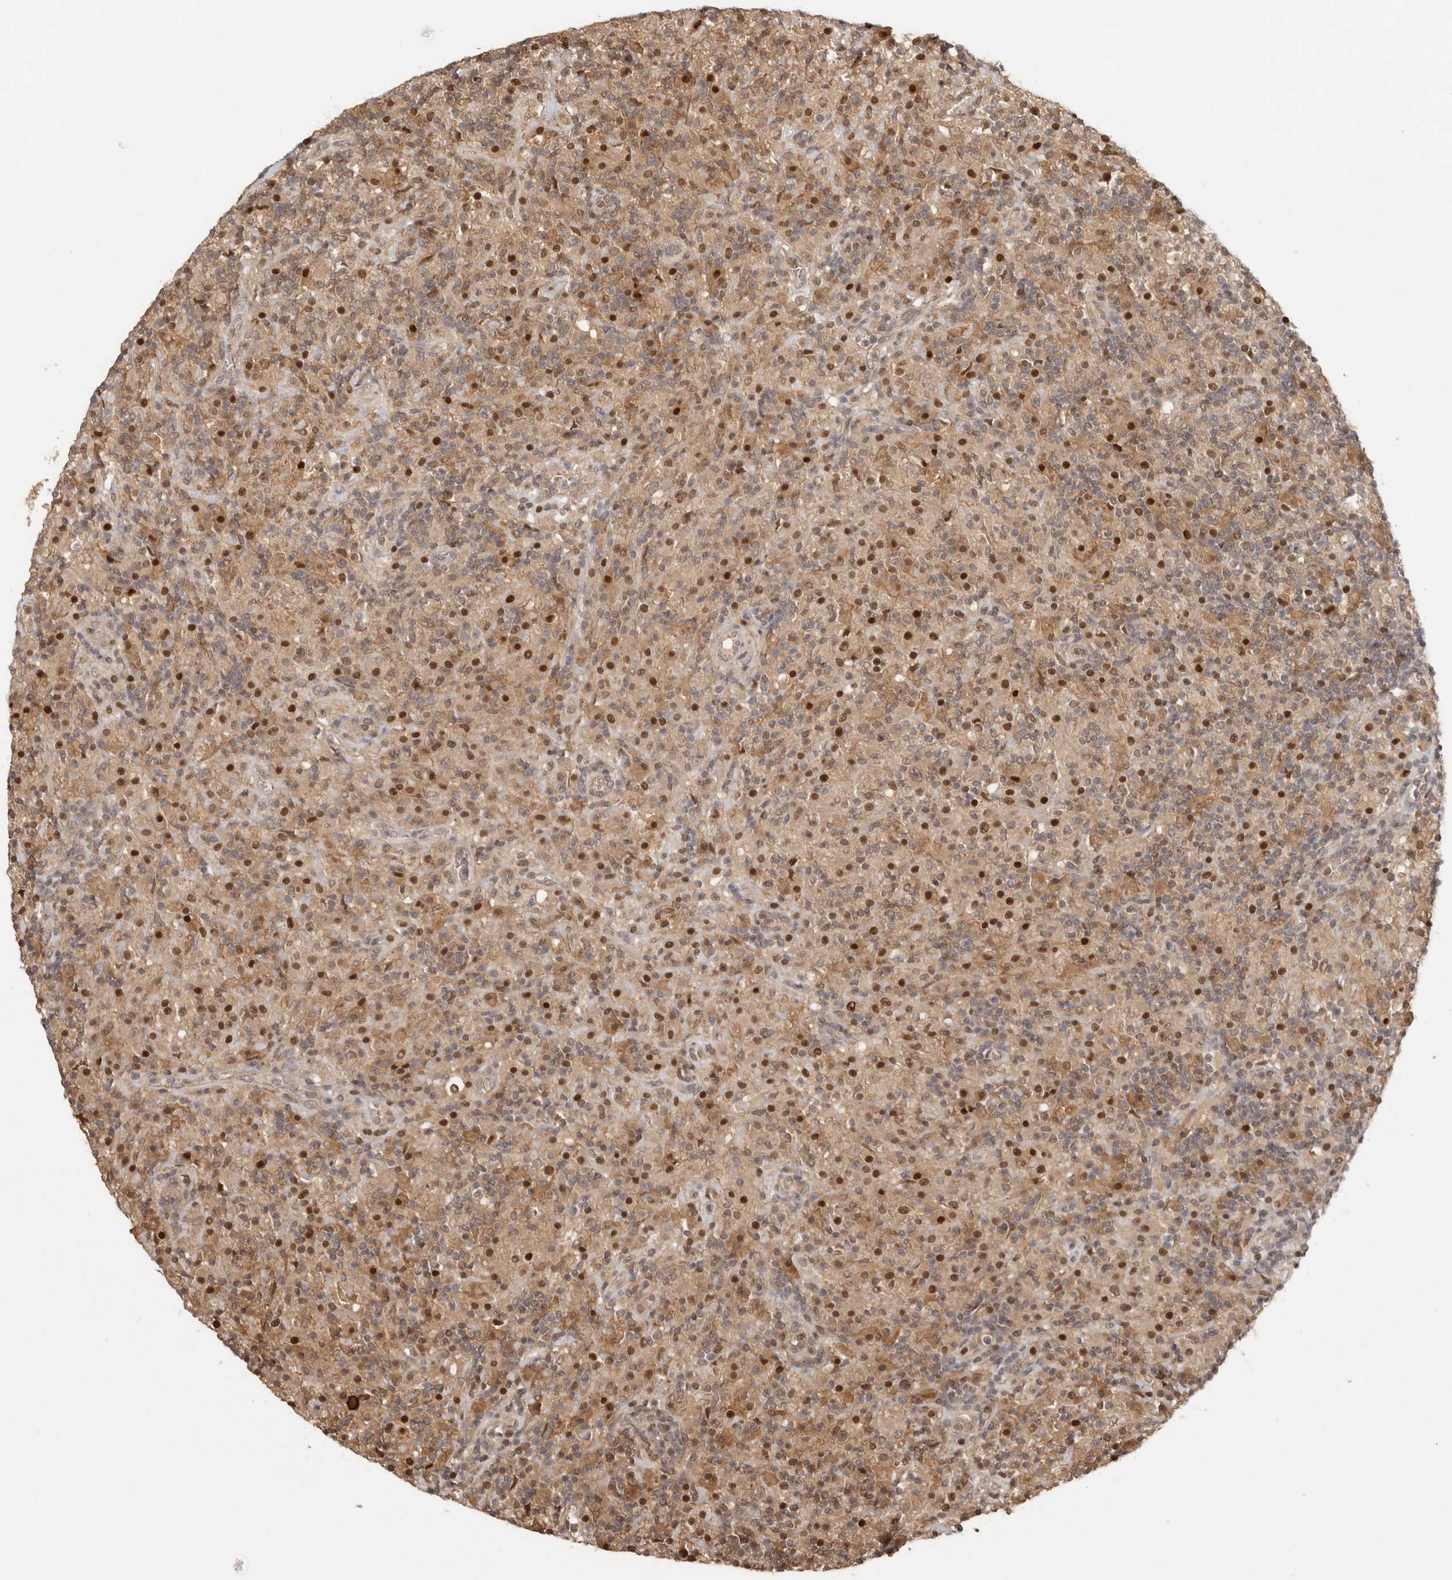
{"staining": {"intensity": "weak", "quantity": ">75%", "location": "cytoplasmic/membranous,nuclear"}, "tissue": "lymphoma", "cell_type": "Tumor cells", "image_type": "cancer", "snomed": [{"axis": "morphology", "description": "Hodgkin's disease, NOS"}, {"axis": "topography", "description": "Lymph node"}], "caption": "Lymphoma stained with a protein marker reveals weak staining in tumor cells.", "gene": "PSMA5", "patient": {"sex": "male", "age": 70}}